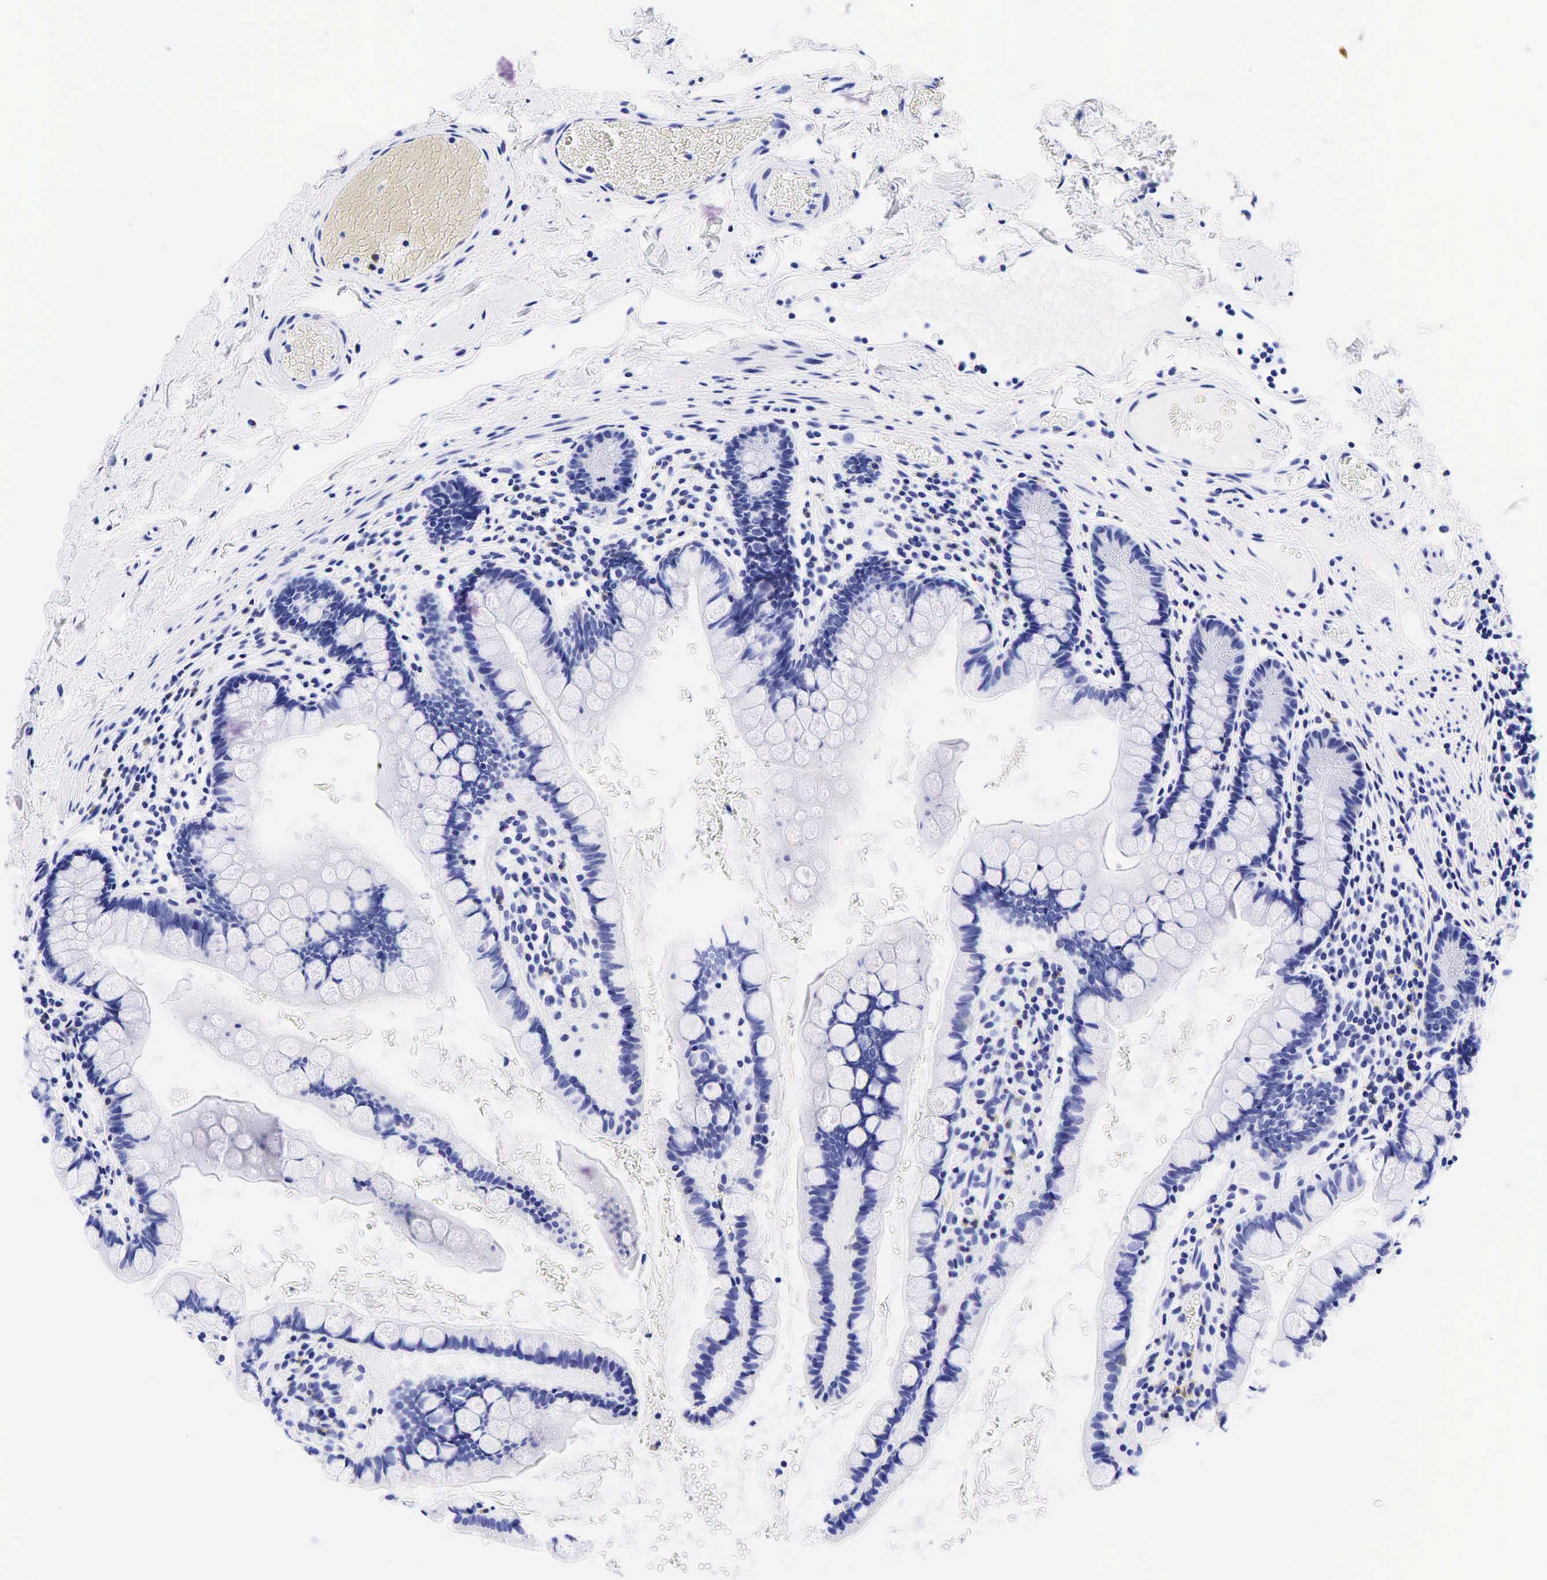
{"staining": {"intensity": "negative", "quantity": "none", "location": "none"}, "tissue": "colon", "cell_type": "Endothelial cells", "image_type": "normal", "snomed": [{"axis": "morphology", "description": "Normal tissue, NOS"}, {"axis": "topography", "description": "Colon"}], "caption": "Endothelial cells show no significant expression in benign colon. (Stains: DAB (3,3'-diaminobenzidine) immunohistochemistry (IHC) with hematoxylin counter stain, Microscopy: brightfield microscopy at high magnification).", "gene": "ESR1", "patient": {"sex": "male", "age": 54}}